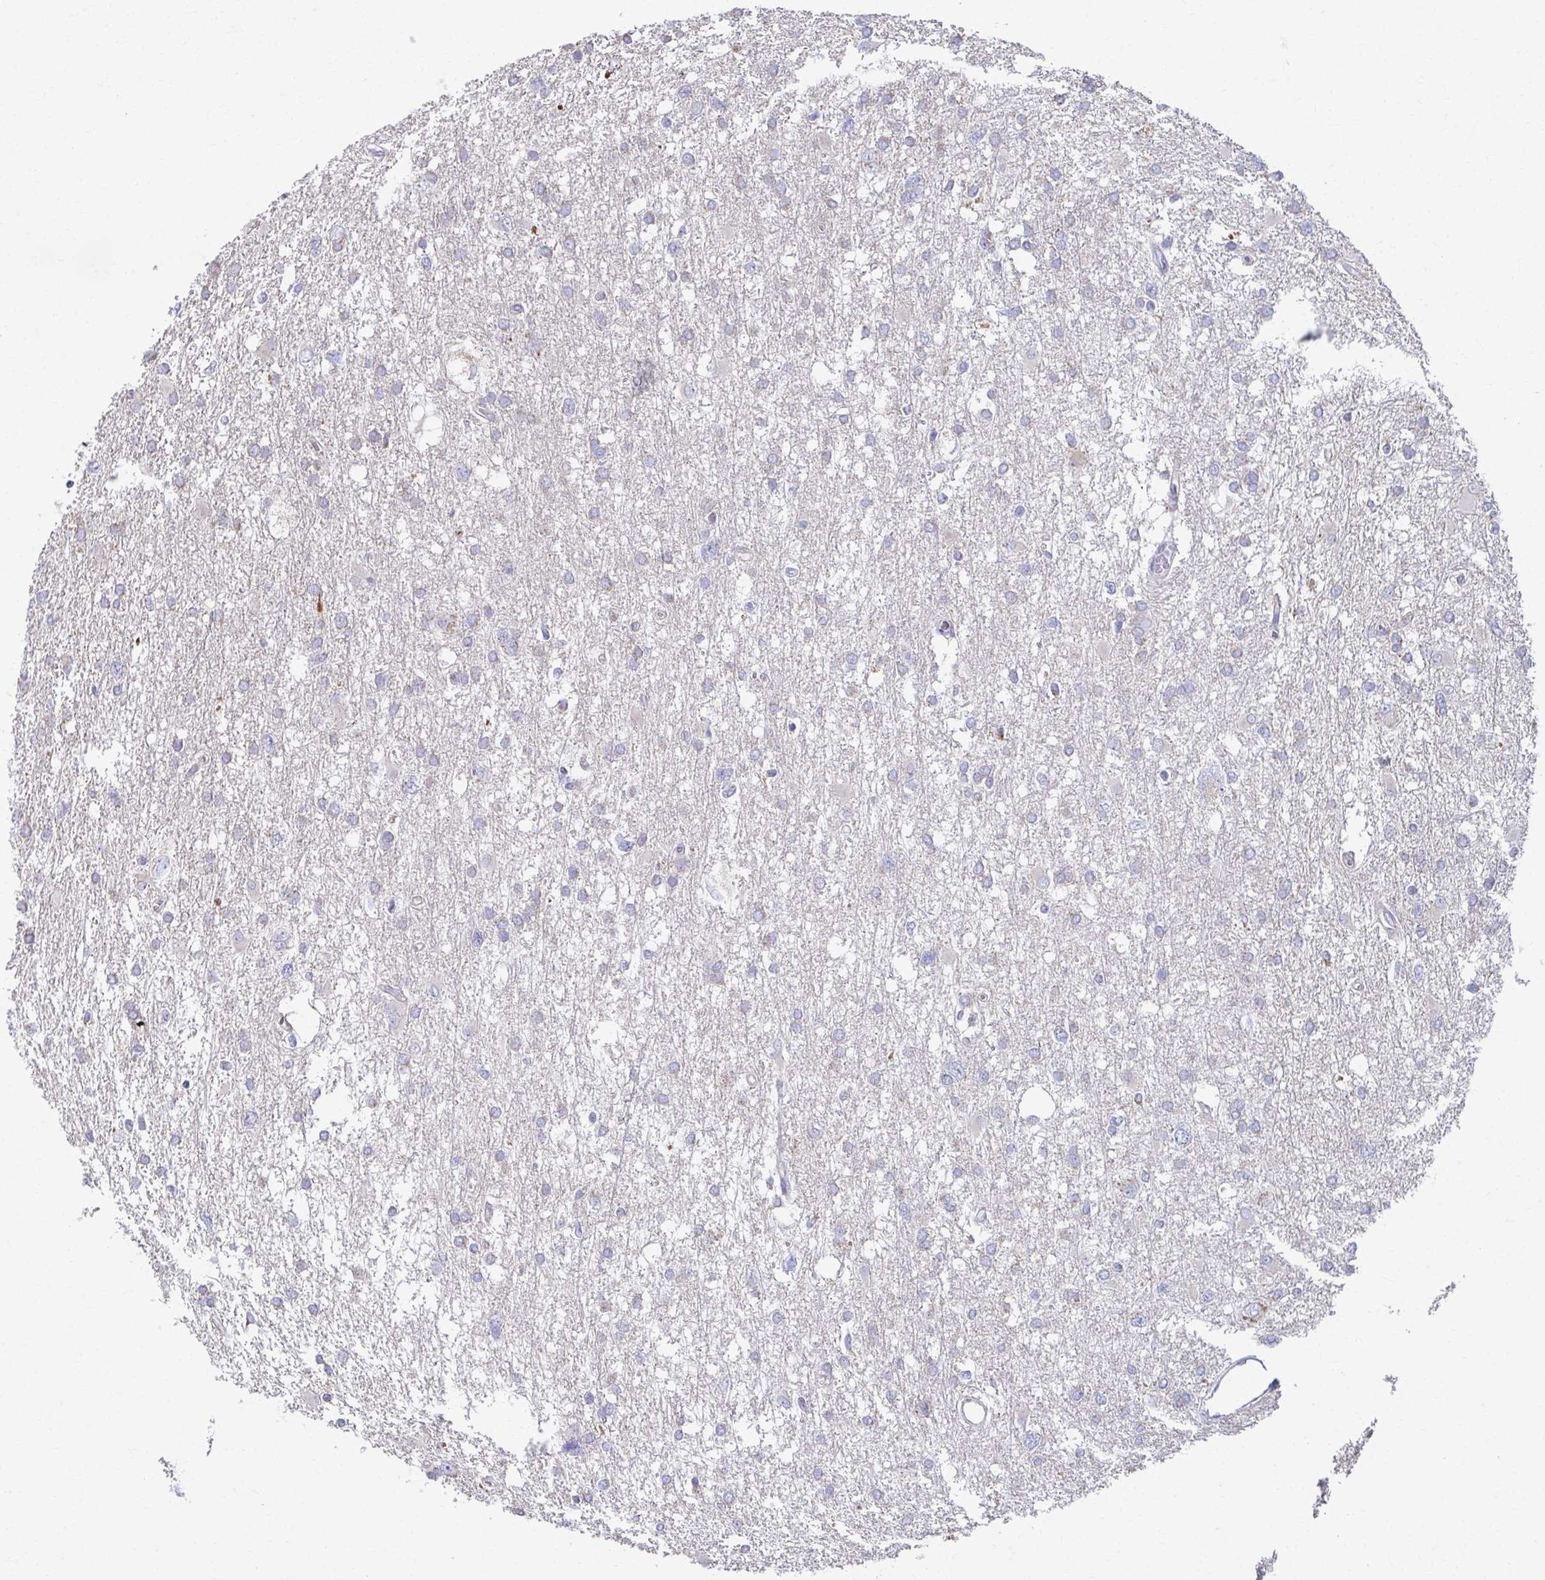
{"staining": {"intensity": "negative", "quantity": "none", "location": "none"}, "tissue": "glioma", "cell_type": "Tumor cells", "image_type": "cancer", "snomed": [{"axis": "morphology", "description": "Glioma, malignant, High grade"}, {"axis": "topography", "description": "Brain"}], "caption": "Tumor cells are negative for brown protein staining in malignant high-grade glioma.", "gene": "RCC1L", "patient": {"sex": "male", "age": 61}}